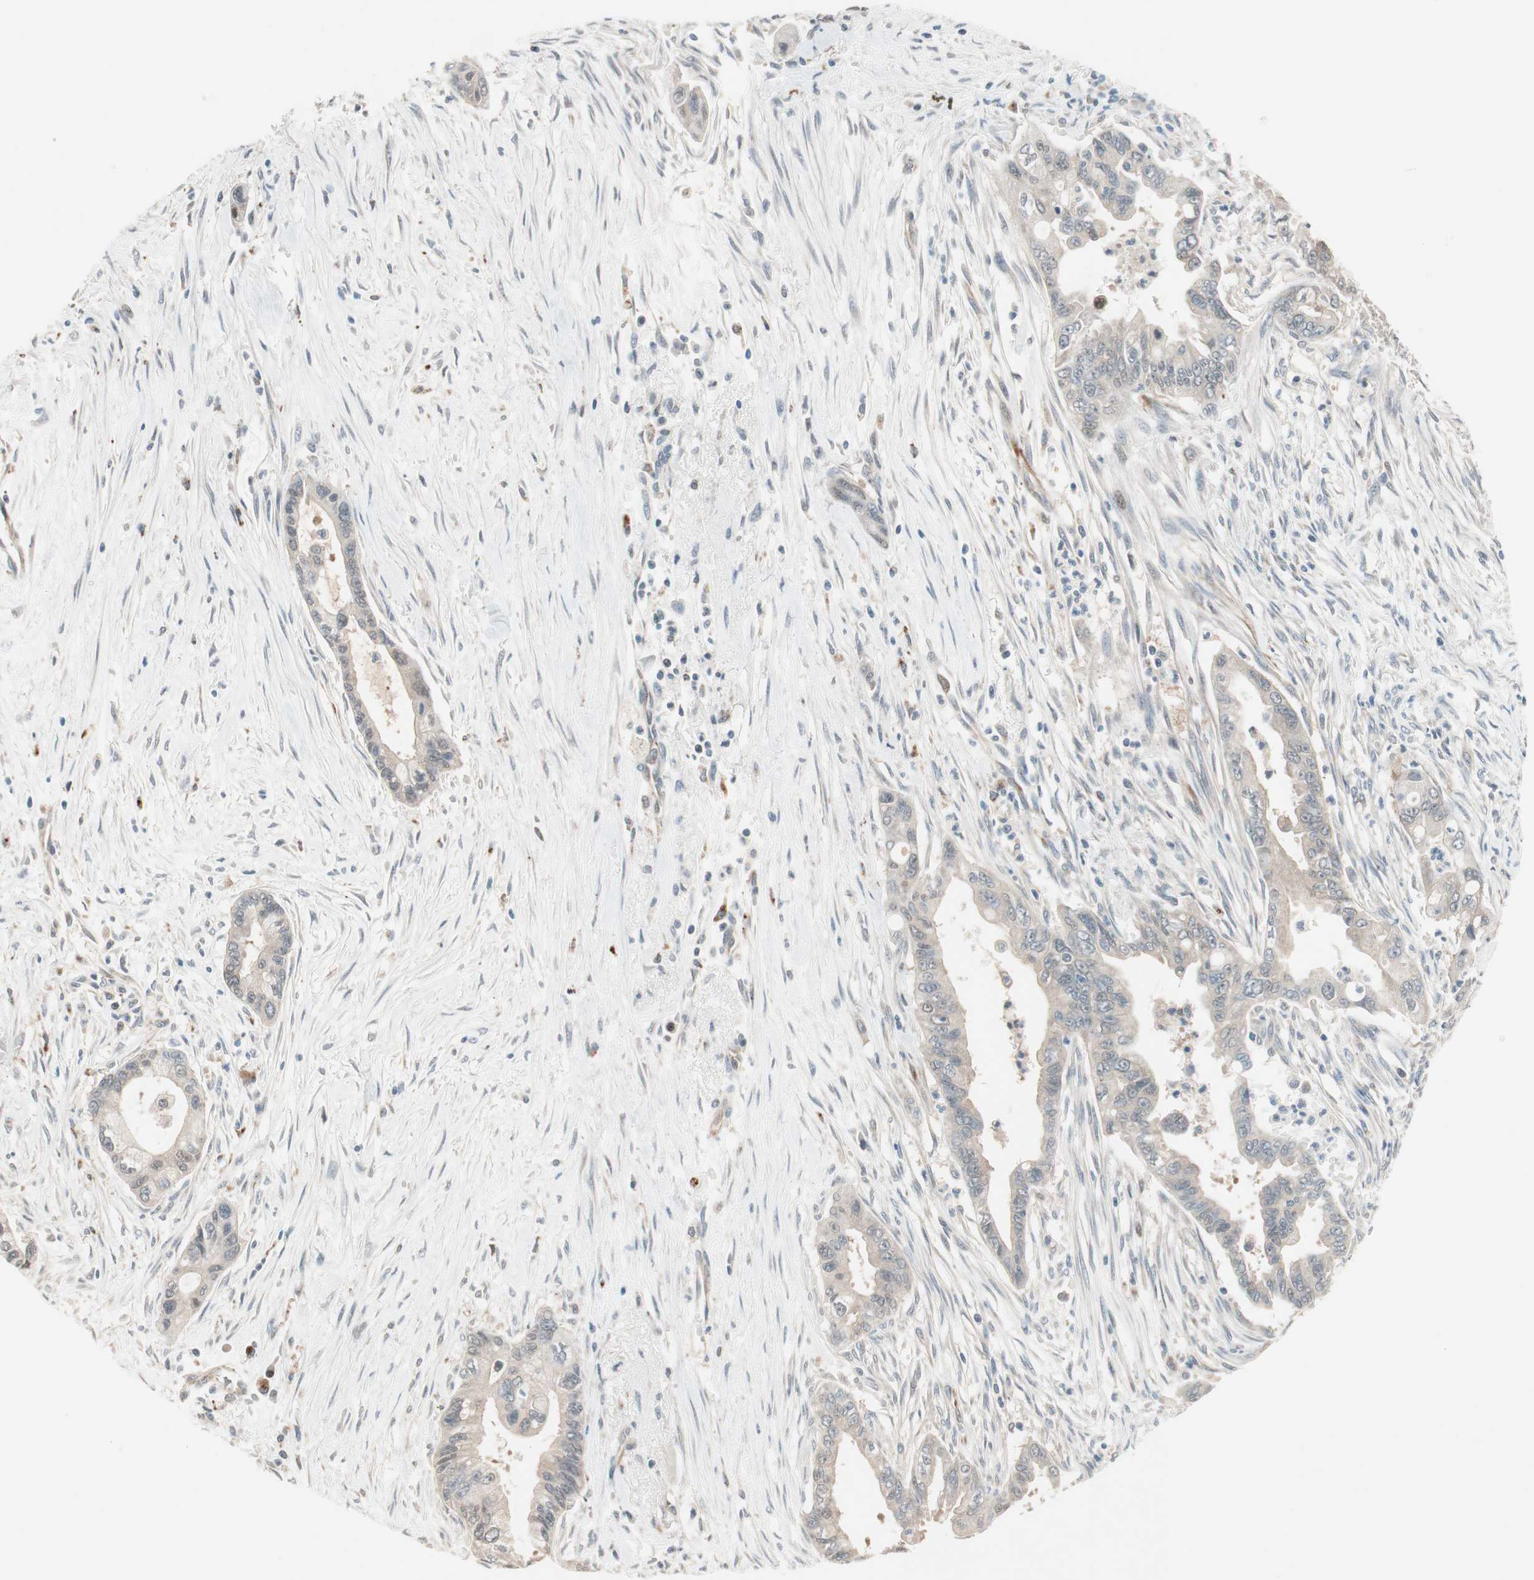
{"staining": {"intensity": "weak", "quantity": "25%-75%", "location": "cytoplasmic/membranous"}, "tissue": "pancreatic cancer", "cell_type": "Tumor cells", "image_type": "cancer", "snomed": [{"axis": "morphology", "description": "Adenocarcinoma, NOS"}, {"axis": "topography", "description": "Pancreas"}], "caption": "A photomicrograph showing weak cytoplasmic/membranous positivity in about 25%-75% of tumor cells in pancreatic adenocarcinoma, as visualized by brown immunohistochemical staining.", "gene": "PIK3R3", "patient": {"sex": "male", "age": 70}}